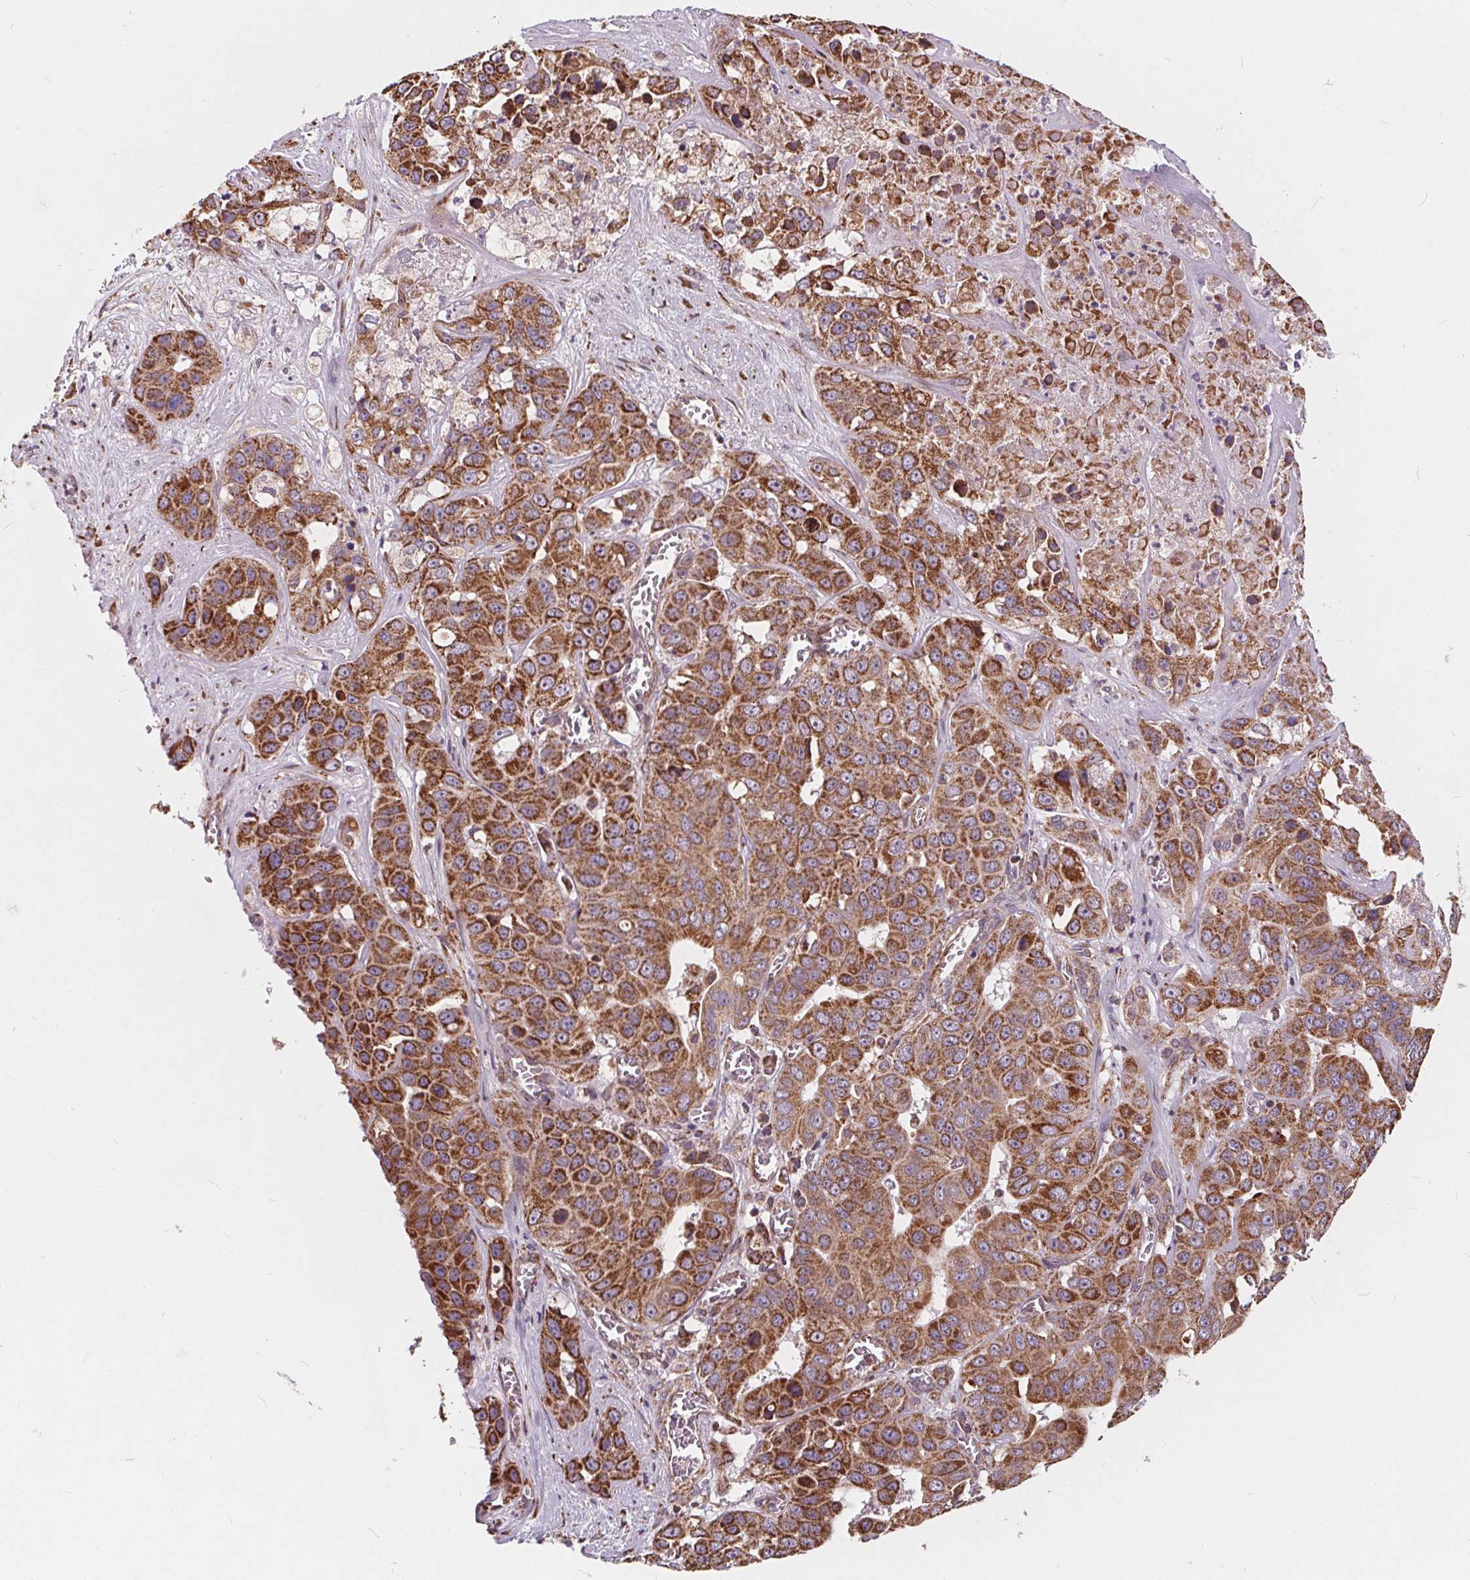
{"staining": {"intensity": "strong", "quantity": ">75%", "location": "cytoplasmic/membranous"}, "tissue": "liver cancer", "cell_type": "Tumor cells", "image_type": "cancer", "snomed": [{"axis": "morphology", "description": "Cholangiocarcinoma"}, {"axis": "topography", "description": "Liver"}], "caption": "Tumor cells reveal strong cytoplasmic/membranous staining in about >75% of cells in liver cancer. The staining was performed using DAB, with brown indicating positive protein expression. Nuclei are stained blue with hematoxylin.", "gene": "PLSCR3", "patient": {"sex": "female", "age": 52}}